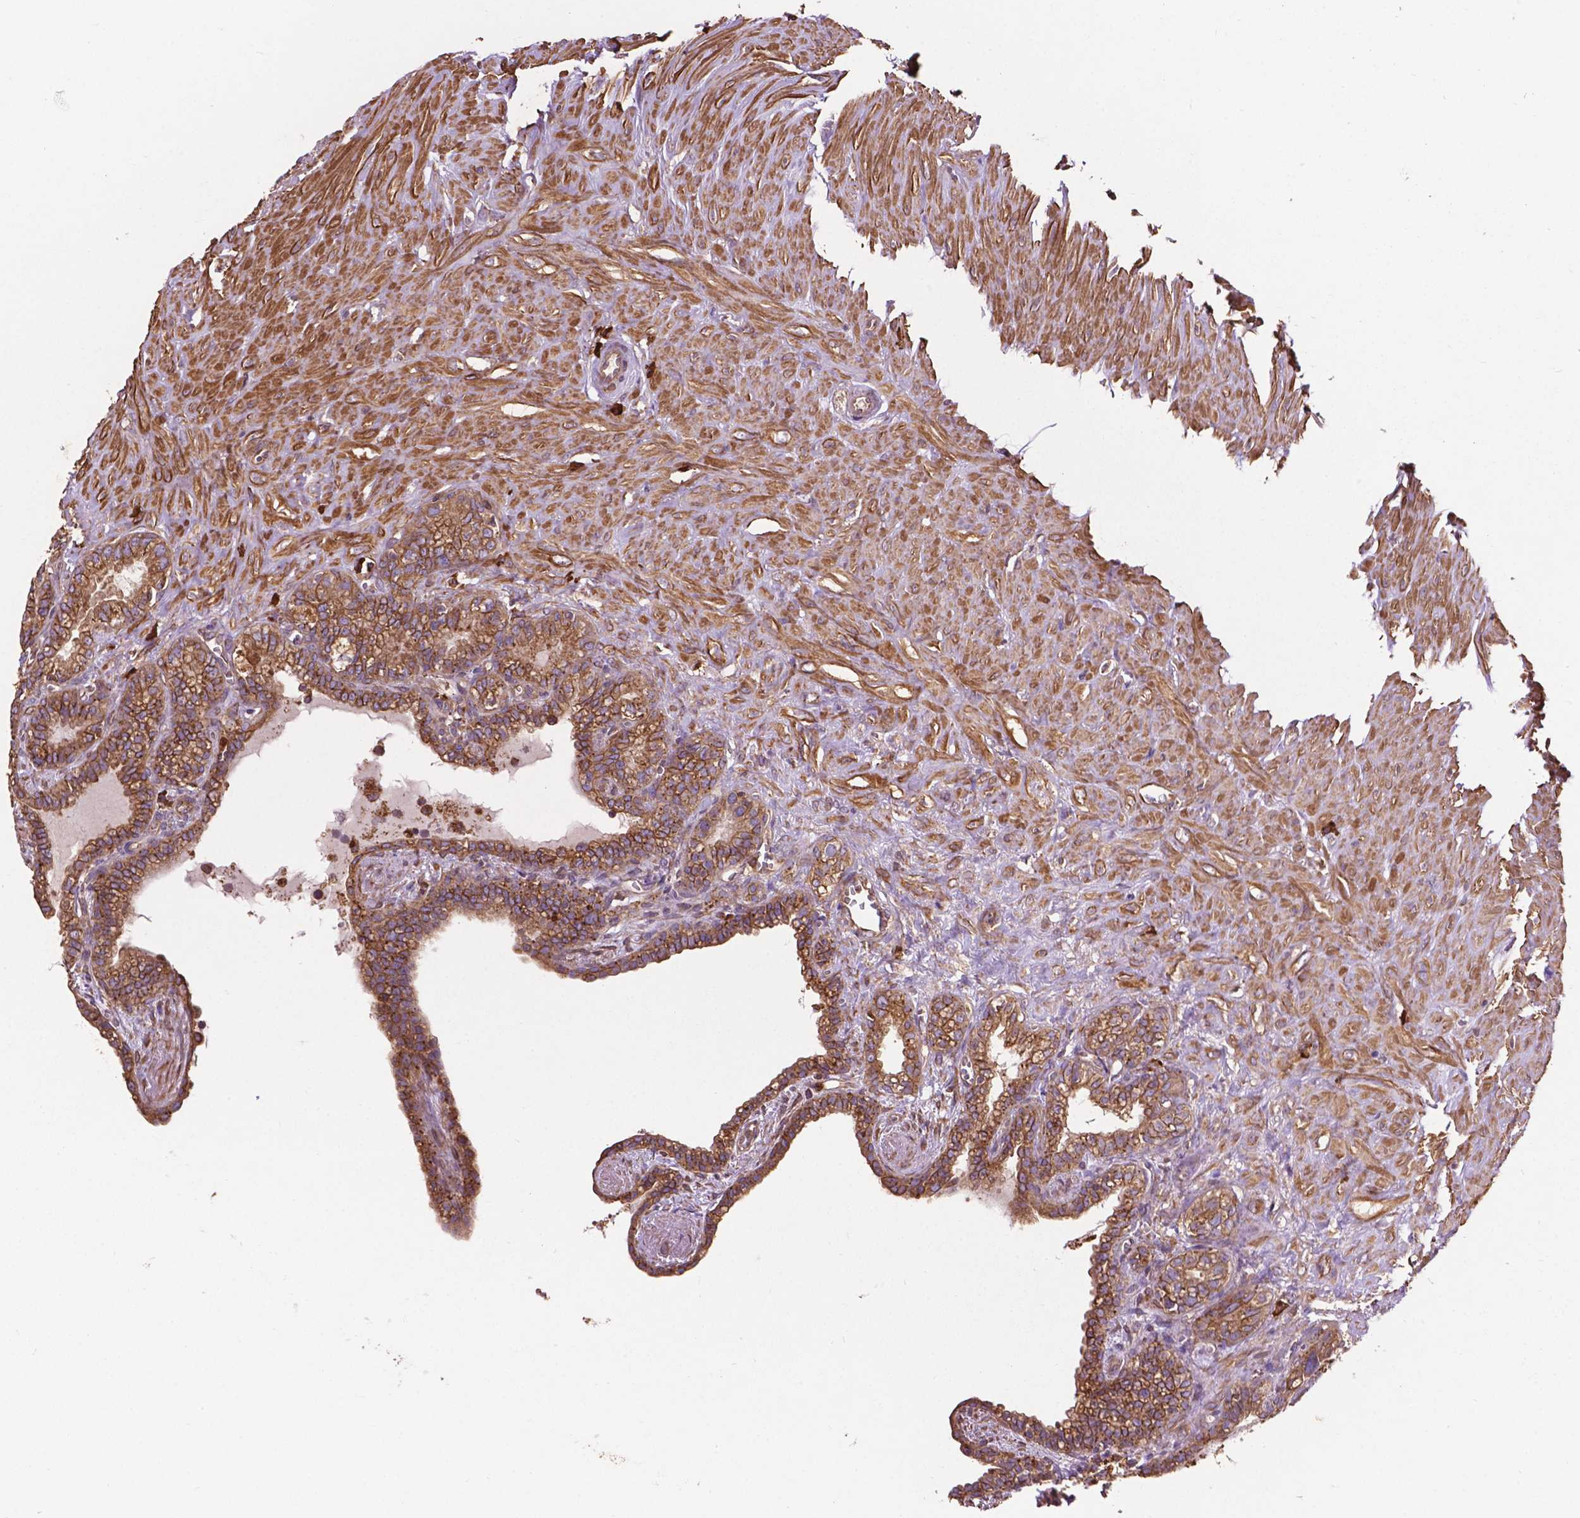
{"staining": {"intensity": "moderate", "quantity": ">75%", "location": "cytoplasmic/membranous"}, "tissue": "seminal vesicle", "cell_type": "Glandular cells", "image_type": "normal", "snomed": [{"axis": "morphology", "description": "Normal tissue, NOS"}, {"axis": "morphology", "description": "Urothelial carcinoma, NOS"}, {"axis": "topography", "description": "Urinary bladder"}, {"axis": "topography", "description": "Seminal veicle"}], "caption": "Glandular cells display medium levels of moderate cytoplasmic/membranous expression in about >75% of cells in unremarkable human seminal vesicle.", "gene": "CCDC71L", "patient": {"sex": "male", "age": 76}}